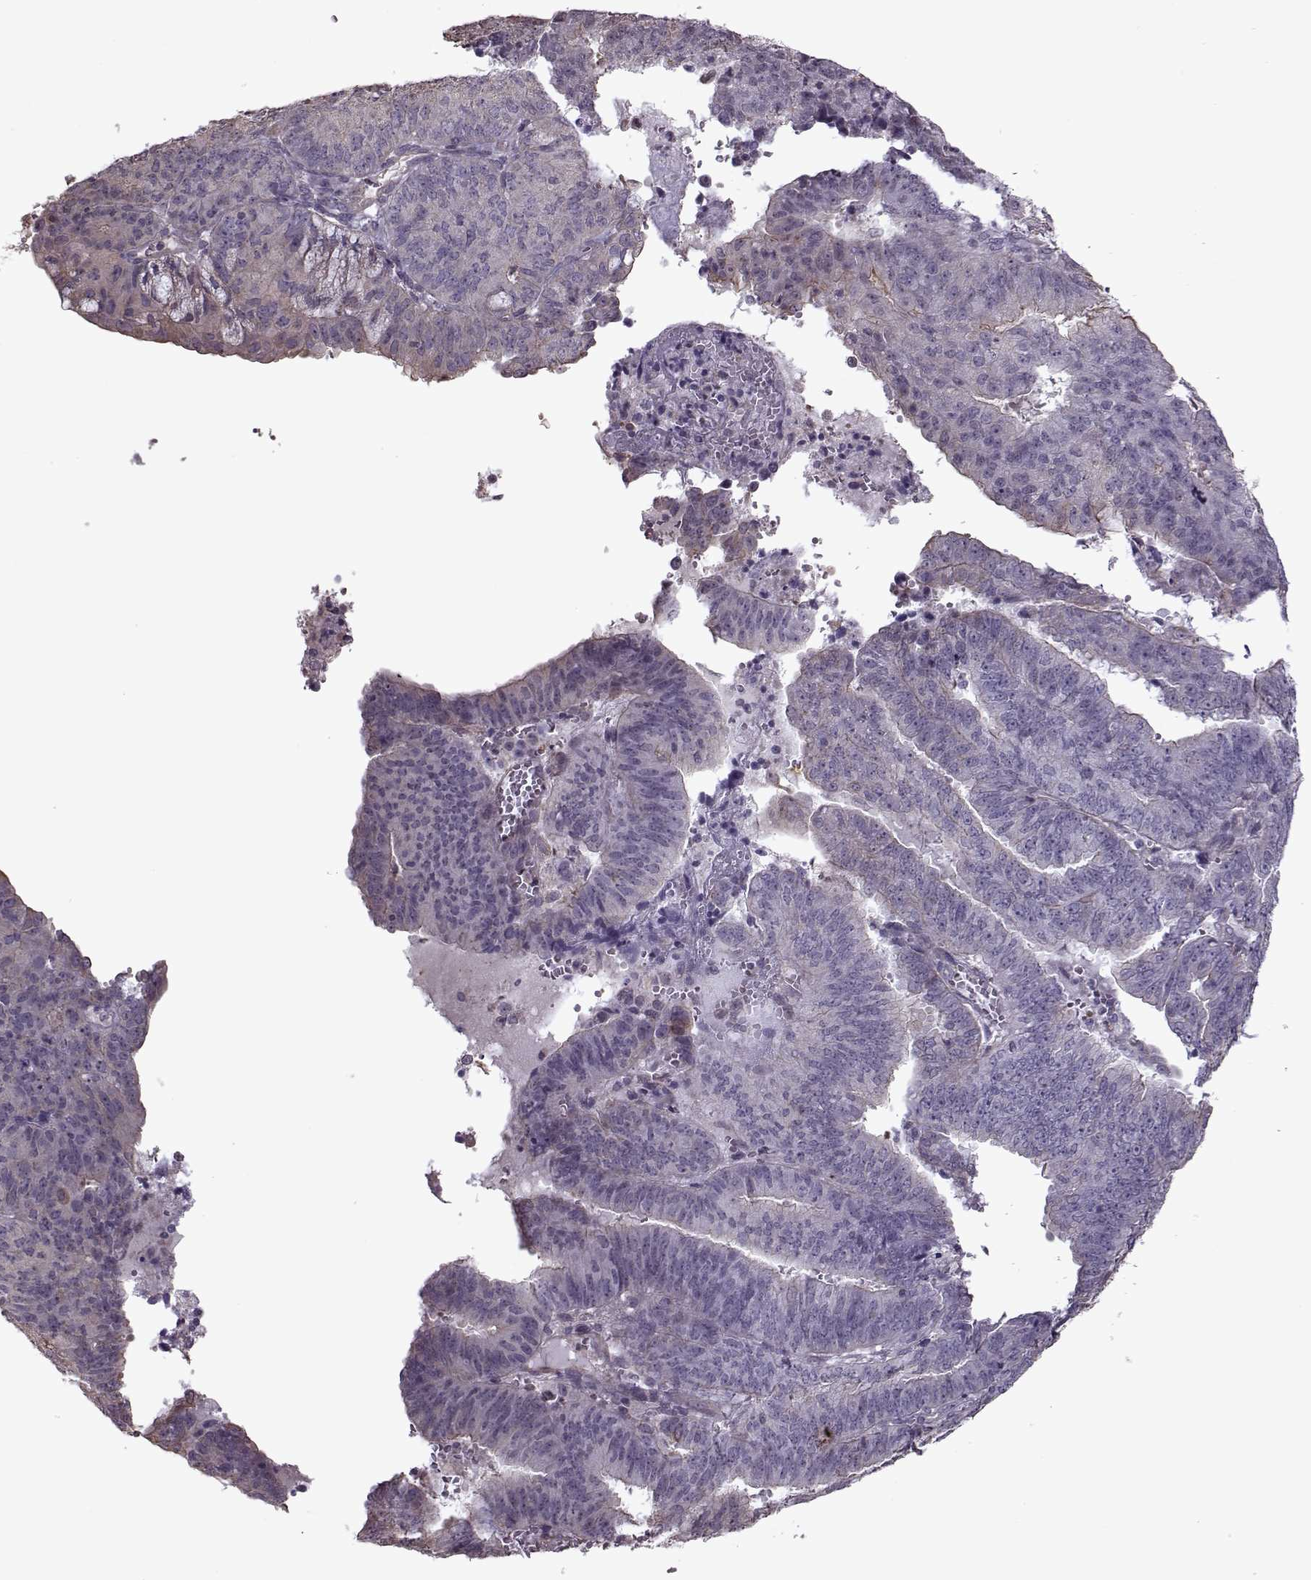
{"staining": {"intensity": "weak", "quantity": "<25%", "location": "cytoplasmic/membranous"}, "tissue": "endometrial cancer", "cell_type": "Tumor cells", "image_type": "cancer", "snomed": [{"axis": "morphology", "description": "Adenocarcinoma, NOS"}, {"axis": "topography", "description": "Endometrium"}], "caption": "This is a photomicrograph of IHC staining of endometrial adenocarcinoma, which shows no staining in tumor cells.", "gene": "KRT9", "patient": {"sex": "female", "age": 82}}